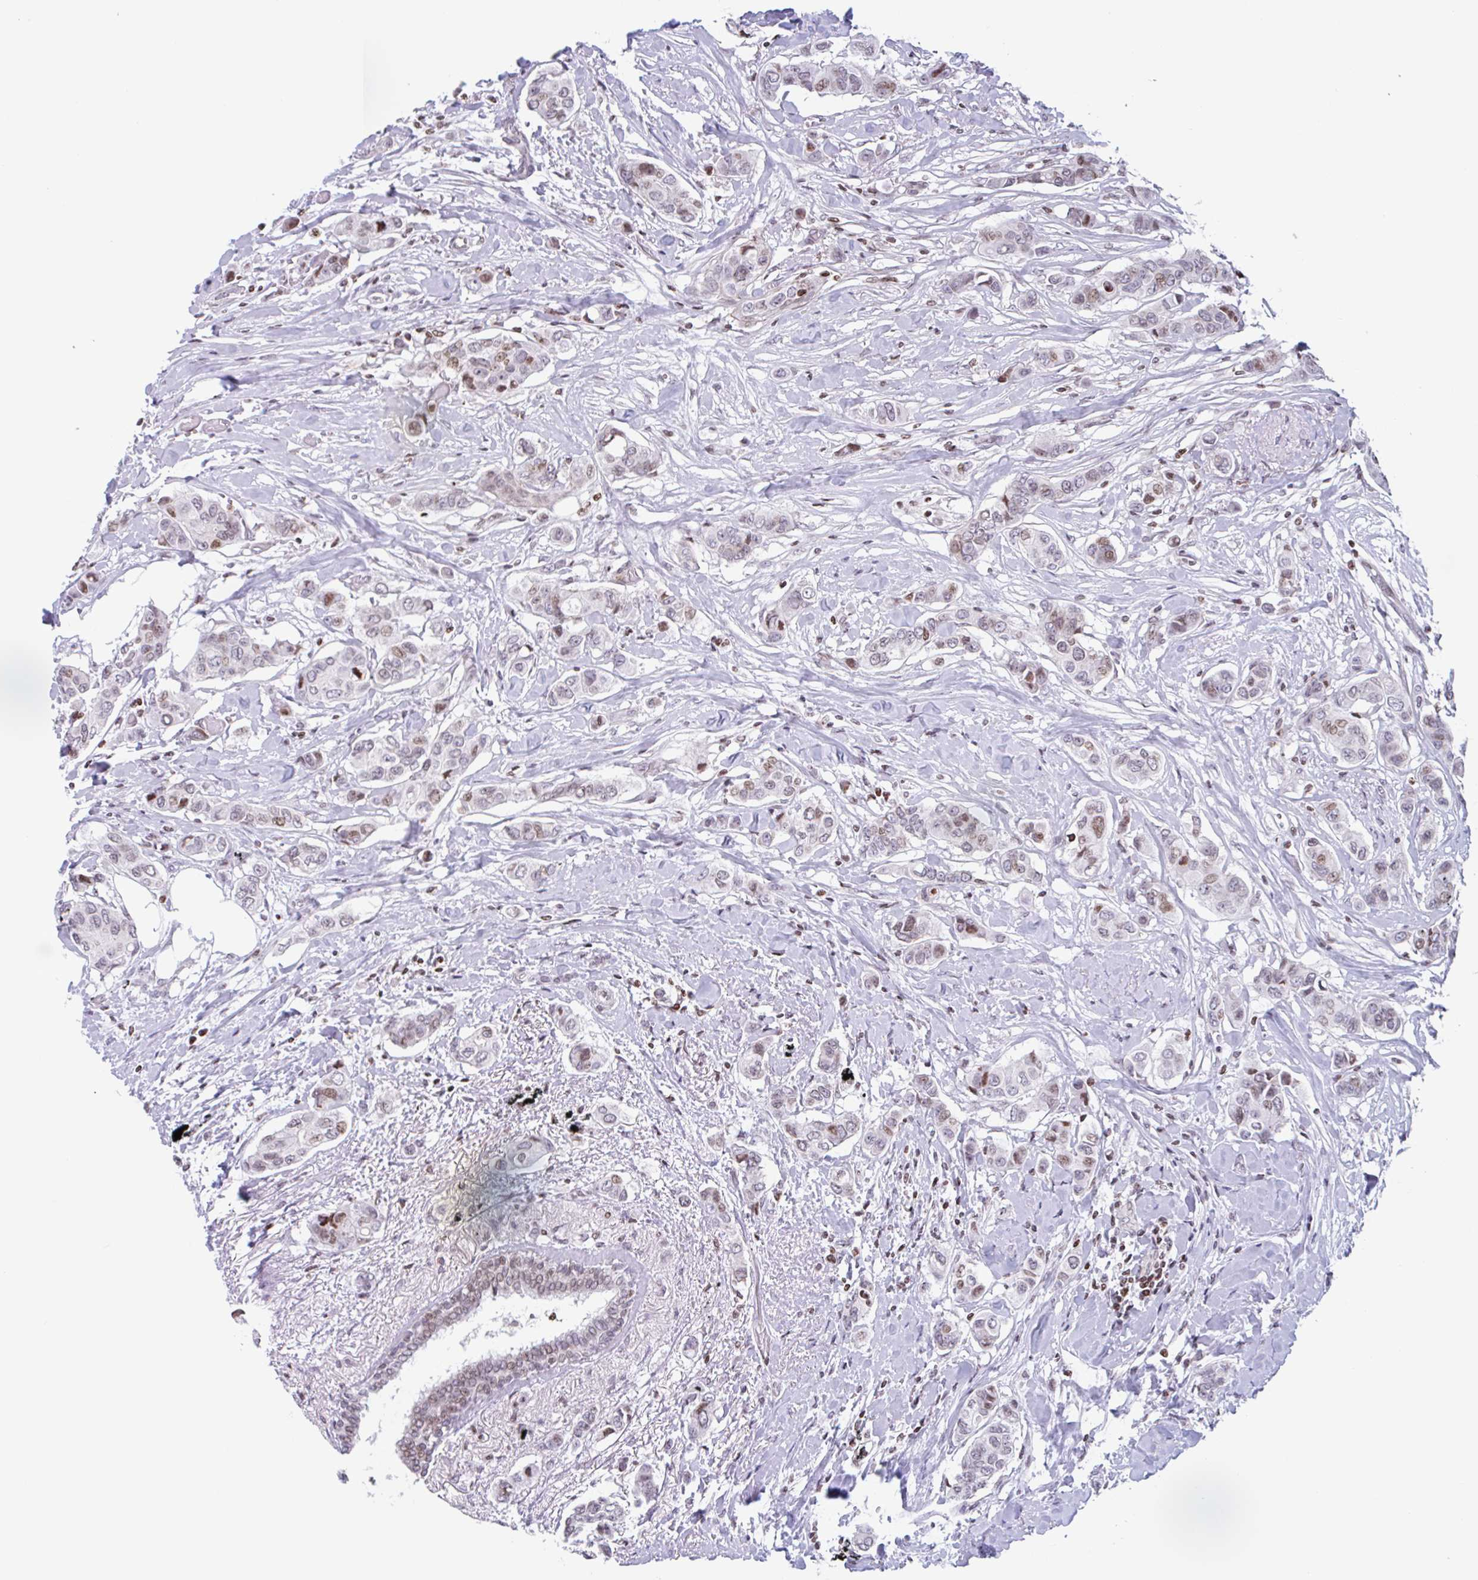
{"staining": {"intensity": "weak", "quantity": "25%-75%", "location": "nuclear"}, "tissue": "breast cancer", "cell_type": "Tumor cells", "image_type": "cancer", "snomed": [{"axis": "morphology", "description": "Lobular carcinoma"}, {"axis": "topography", "description": "Breast"}], "caption": "Brown immunohistochemical staining in breast cancer (lobular carcinoma) displays weak nuclear expression in approximately 25%-75% of tumor cells.", "gene": "NOL6", "patient": {"sex": "female", "age": 51}}